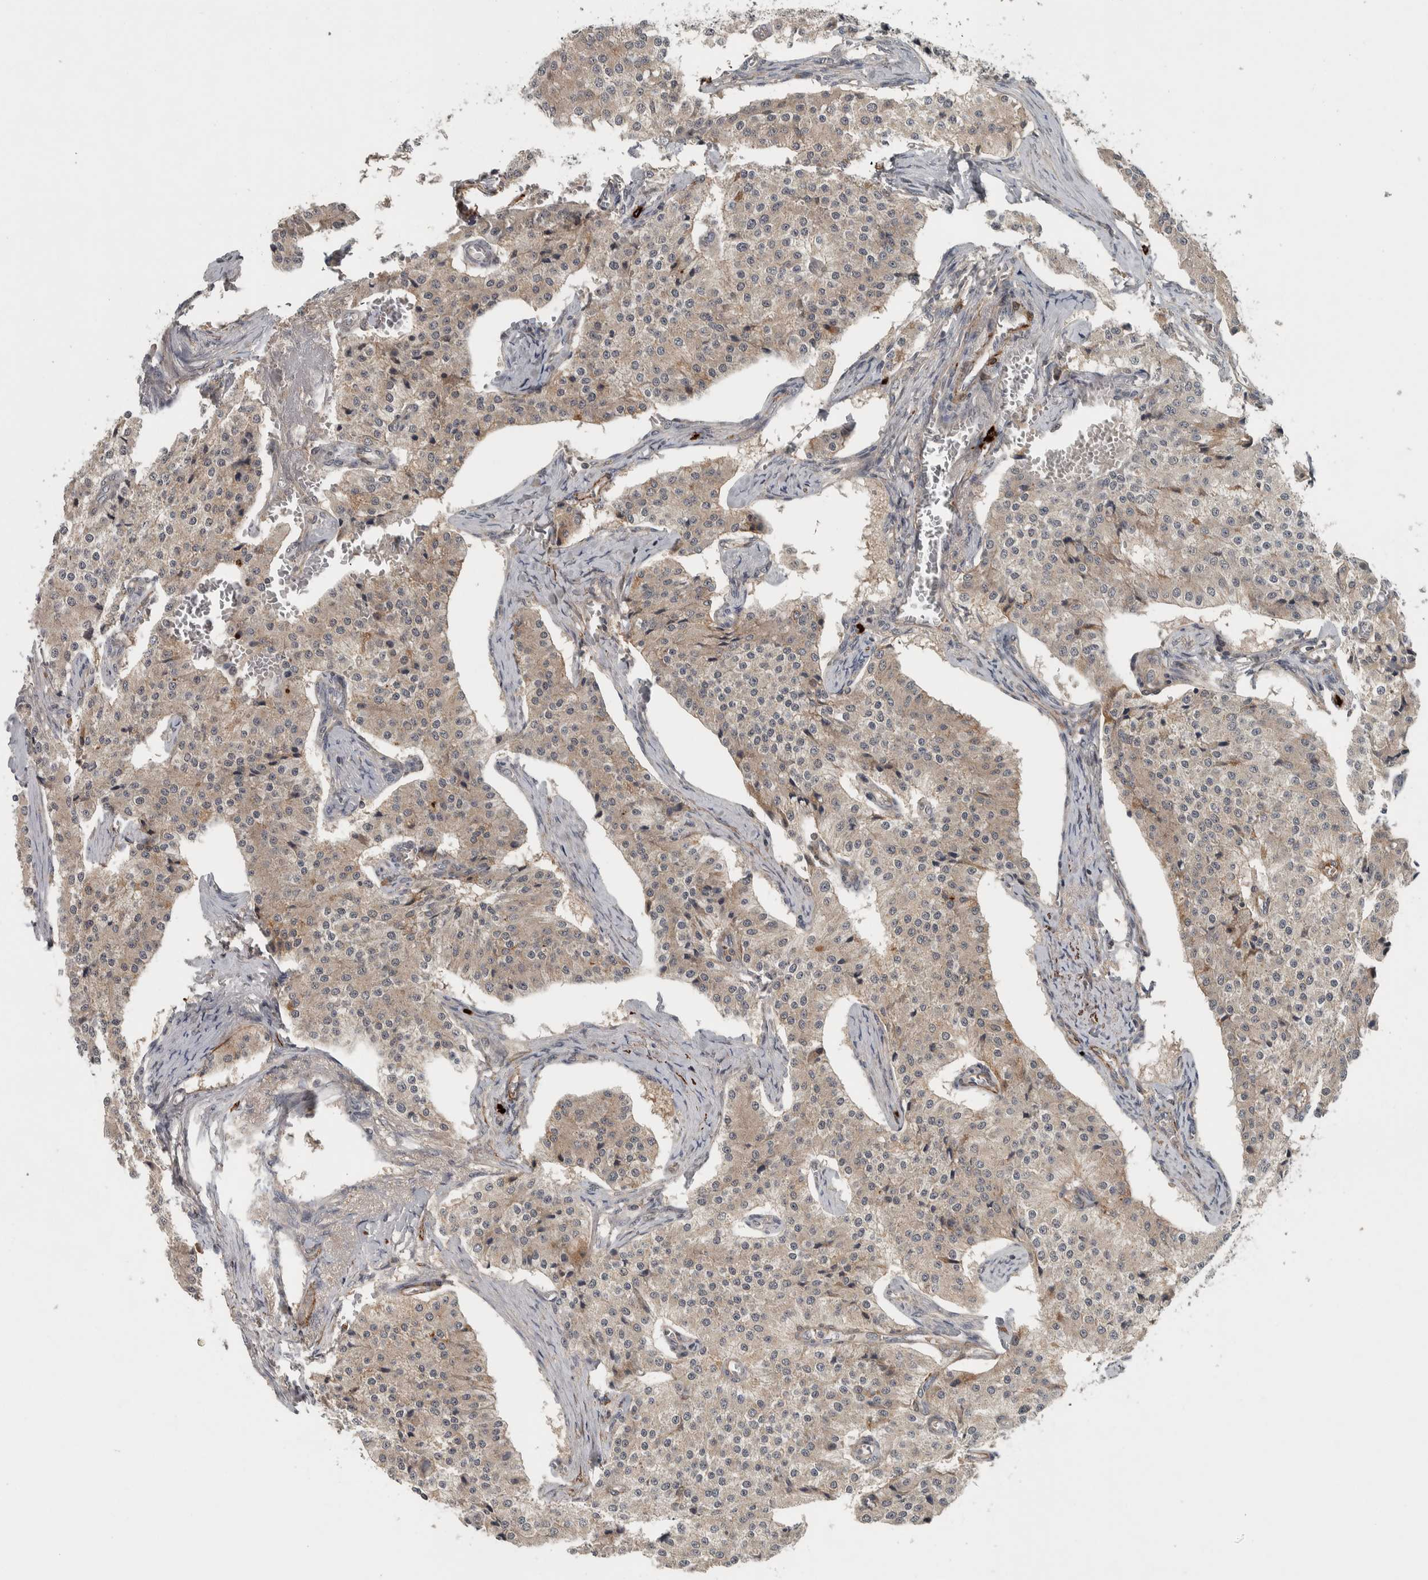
{"staining": {"intensity": "weak", "quantity": "25%-75%", "location": "cytoplasmic/membranous"}, "tissue": "carcinoid", "cell_type": "Tumor cells", "image_type": "cancer", "snomed": [{"axis": "morphology", "description": "Carcinoid, malignant, NOS"}, {"axis": "topography", "description": "Colon"}], "caption": "A brown stain labels weak cytoplasmic/membranous expression of a protein in human malignant carcinoid tumor cells.", "gene": "LBHD1", "patient": {"sex": "female", "age": 52}}